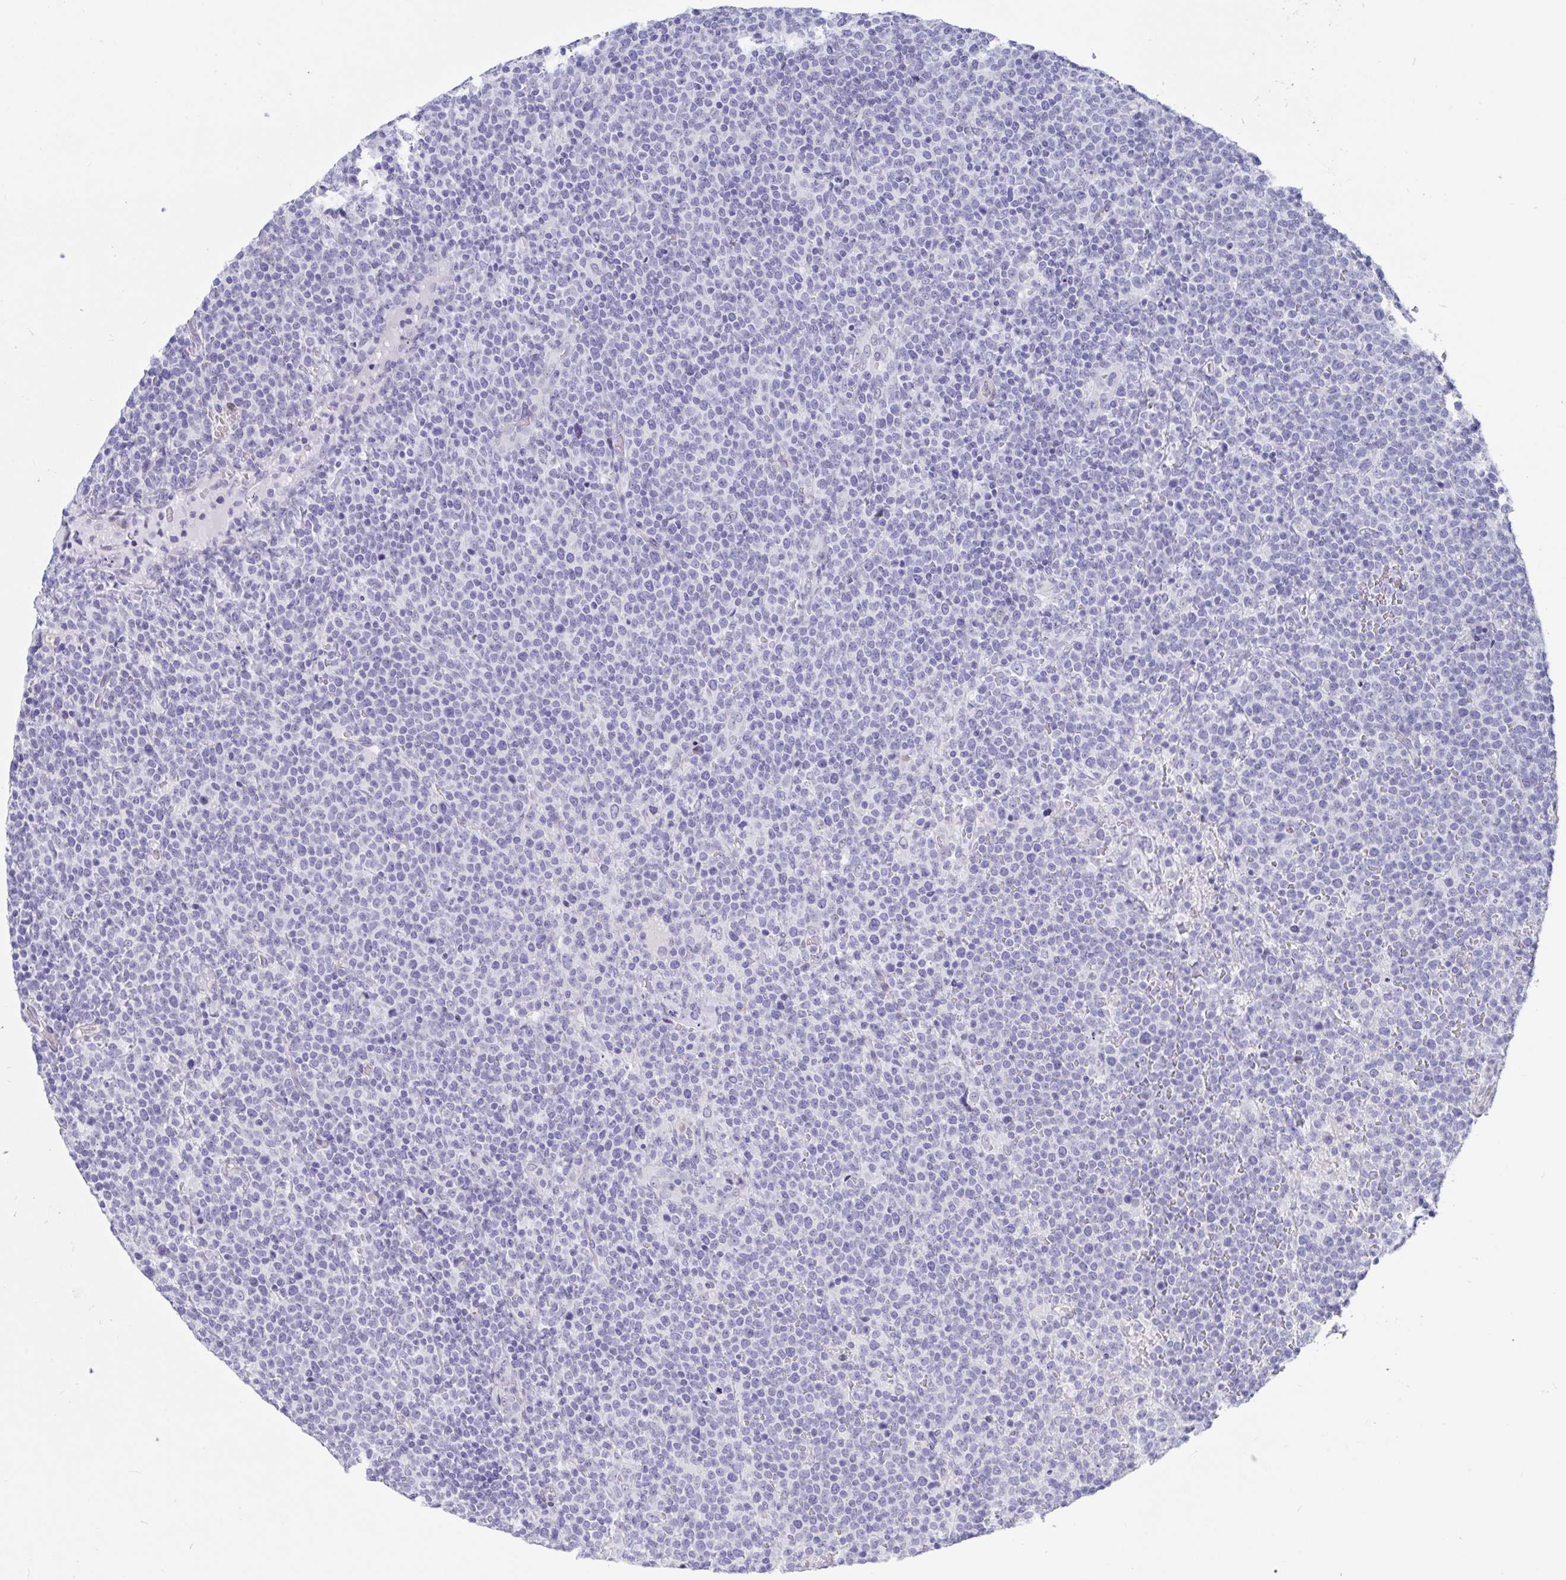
{"staining": {"intensity": "negative", "quantity": "none", "location": "none"}, "tissue": "lymphoma", "cell_type": "Tumor cells", "image_type": "cancer", "snomed": [{"axis": "morphology", "description": "Malignant lymphoma, non-Hodgkin's type, High grade"}, {"axis": "topography", "description": "Lymph node"}], "caption": "A photomicrograph of human lymphoma is negative for staining in tumor cells. The staining is performed using DAB brown chromogen with nuclei counter-stained in using hematoxylin.", "gene": "MFSD4A", "patient": {"sex": "male", "age": 61}}